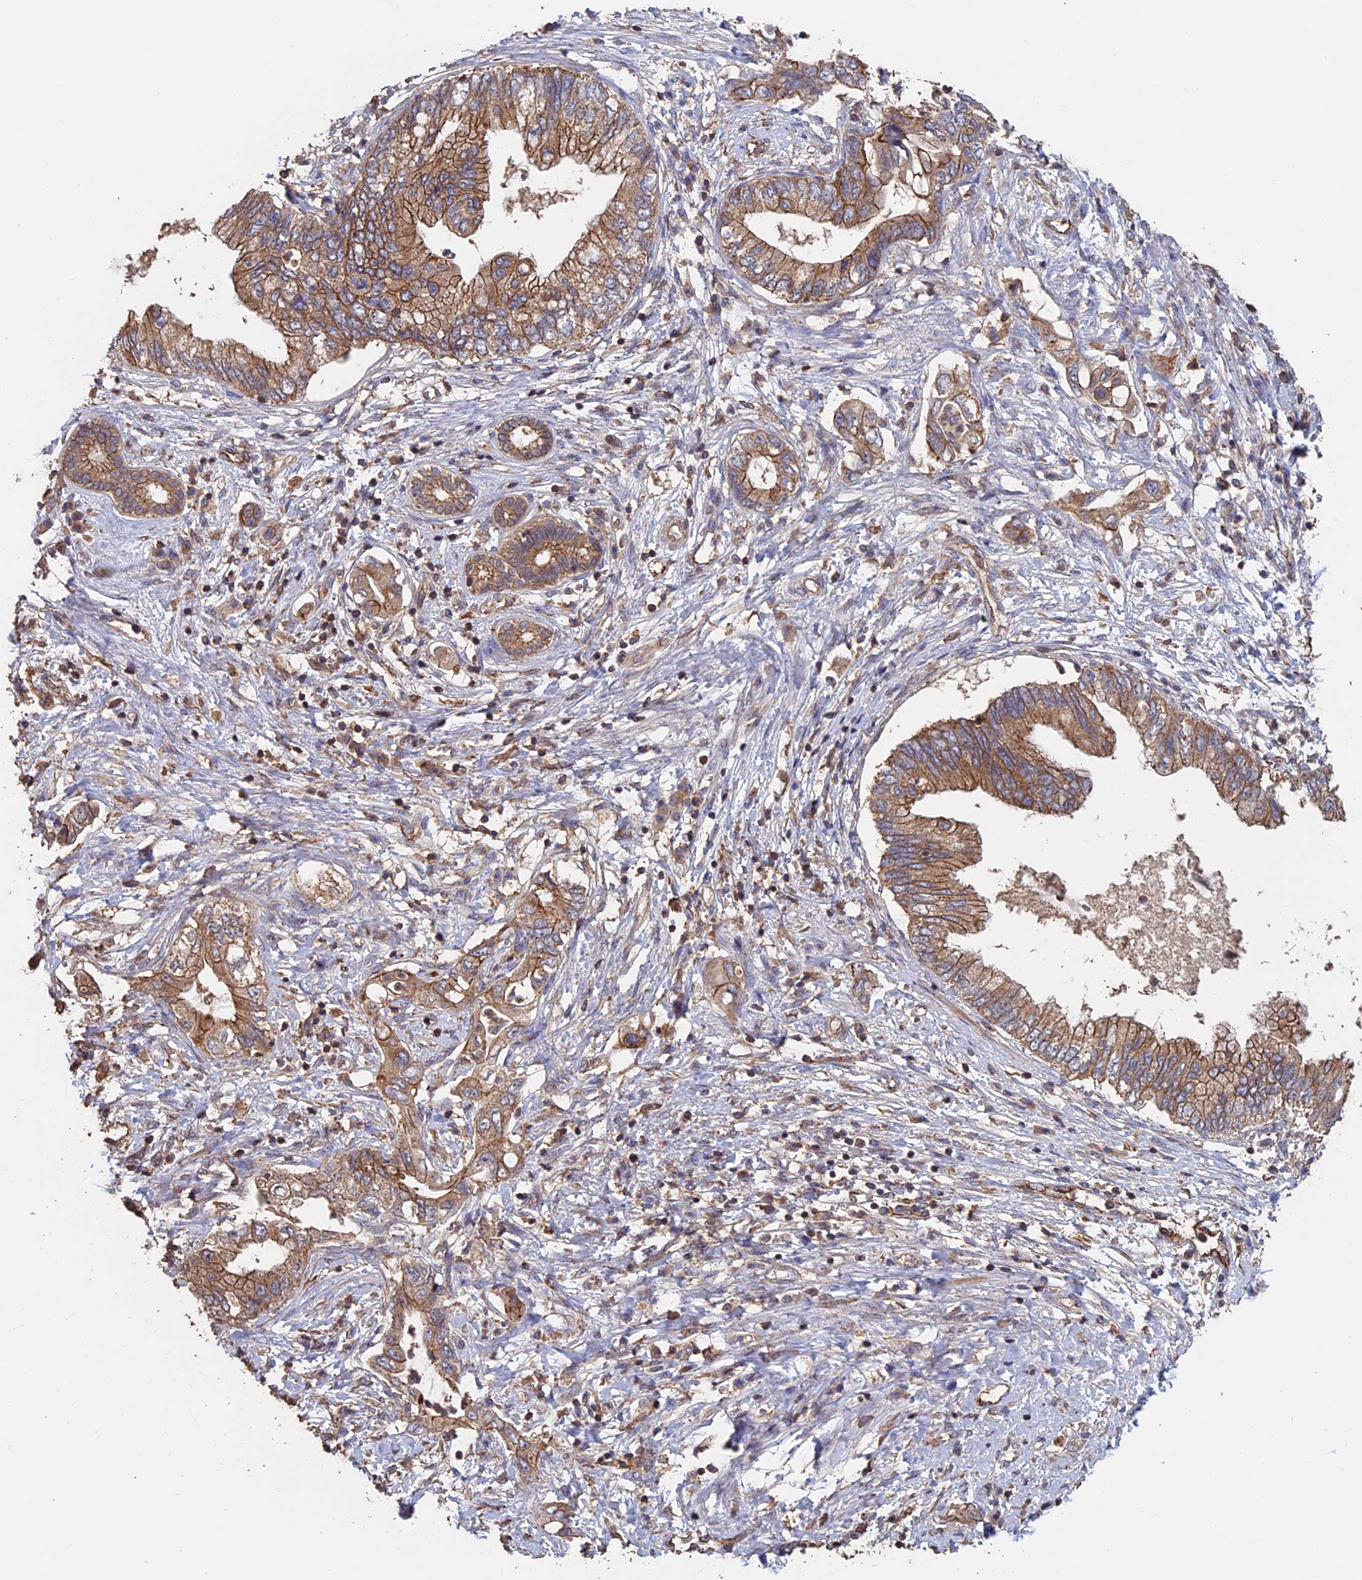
{"staining": {"intensity": "moderate", "quantity": ">75%", "location": "cytoplasmic/membranous"}, "tissue": "pancreatic cancer", "cell_type": "Tumor cells", "image_type": "cancer", "snomed": [{"axis": "morphology", "description": "Adenocarcinoma, NOS"}, {"axis": "topography", "description": "Pancreas"}], "caption": "Pancreatic cancer (adenocarcinoma) stained for a protein exhibits moderate cytoplasmic/membranous positivity in tumor cells.", "gene": "PIGQ", "patient": {"sex": "female", "age": 73}}